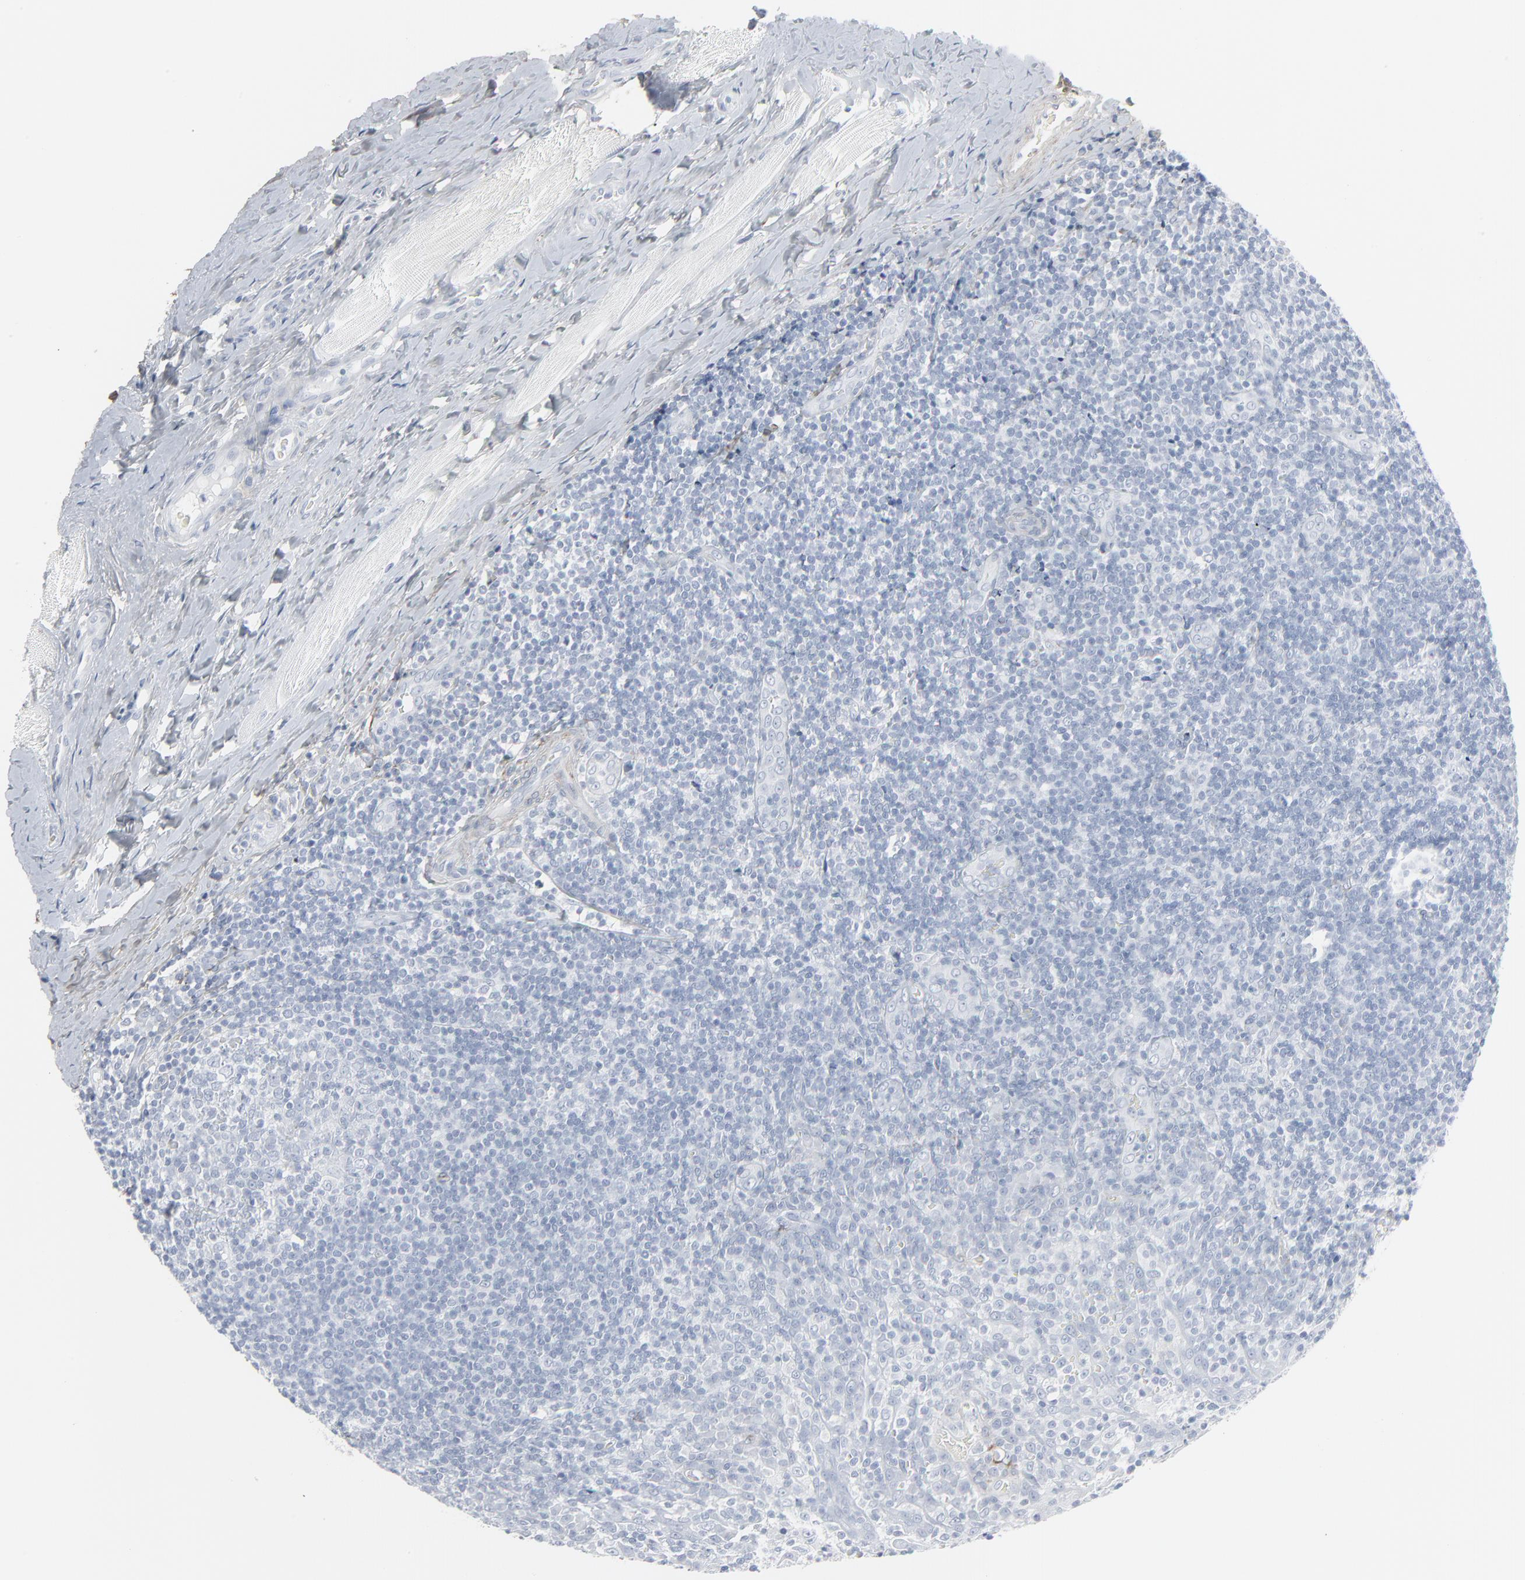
{"staining": {"intensity": "negative", "quantity": "none", "location": "none"}, "tissue": "tonsil", "cell_type": "Germinal center cells", "image_type": "normal", "snomed": [{"axis": "morphology", "description": "Normal tissue, NOS"}, {"axis": "topography", "description": "Tonsil"}], "caption": "Germinal center cells show no significant expression in normal tonsil. (DAB immunohistochemistry (IHC) visualized using brightfield microscopy, high magnification).", "gene": "BGN", "patient": {"sex": "male", "age": 31}}